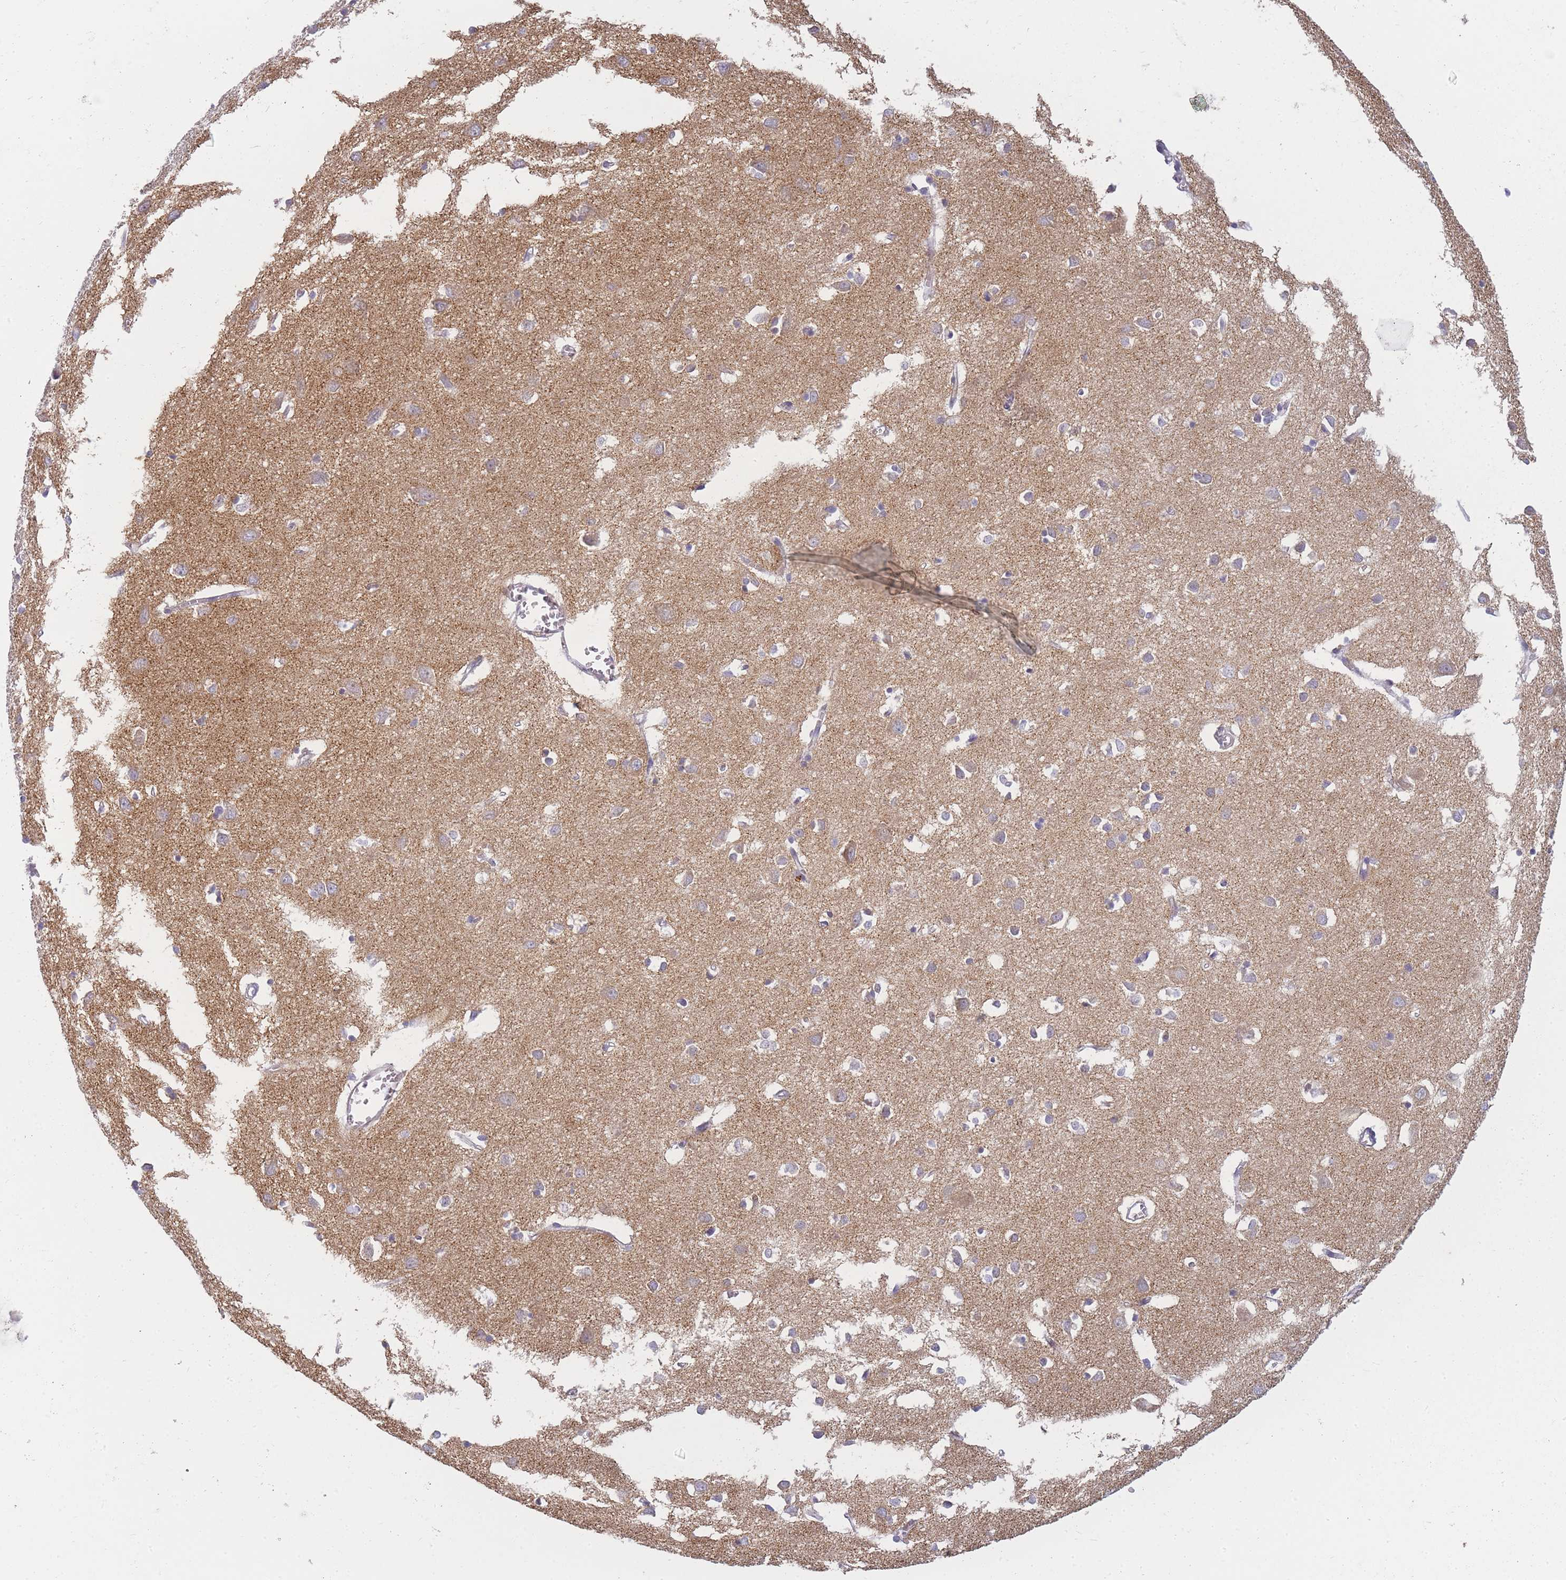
{"staining": {"intensity": "negative", "quantity": "none", "location": "none"}, "tissue": "cerebral cortex", "cell_type": "Endothelial cells", "image_type": "normal", "snomed": [{"axis": "morphology", "description": "Normal tissue, NOS"}, {"axis": "topography", "description": "Cerebral cortex"}], "caption": "IHC histopathology image of normal human cerebral cortex stained for a protein (brown), which displays no staining in endothelial cells.", "gene": "AP3M1", "patient": {"sex": "female", "age": 64}}